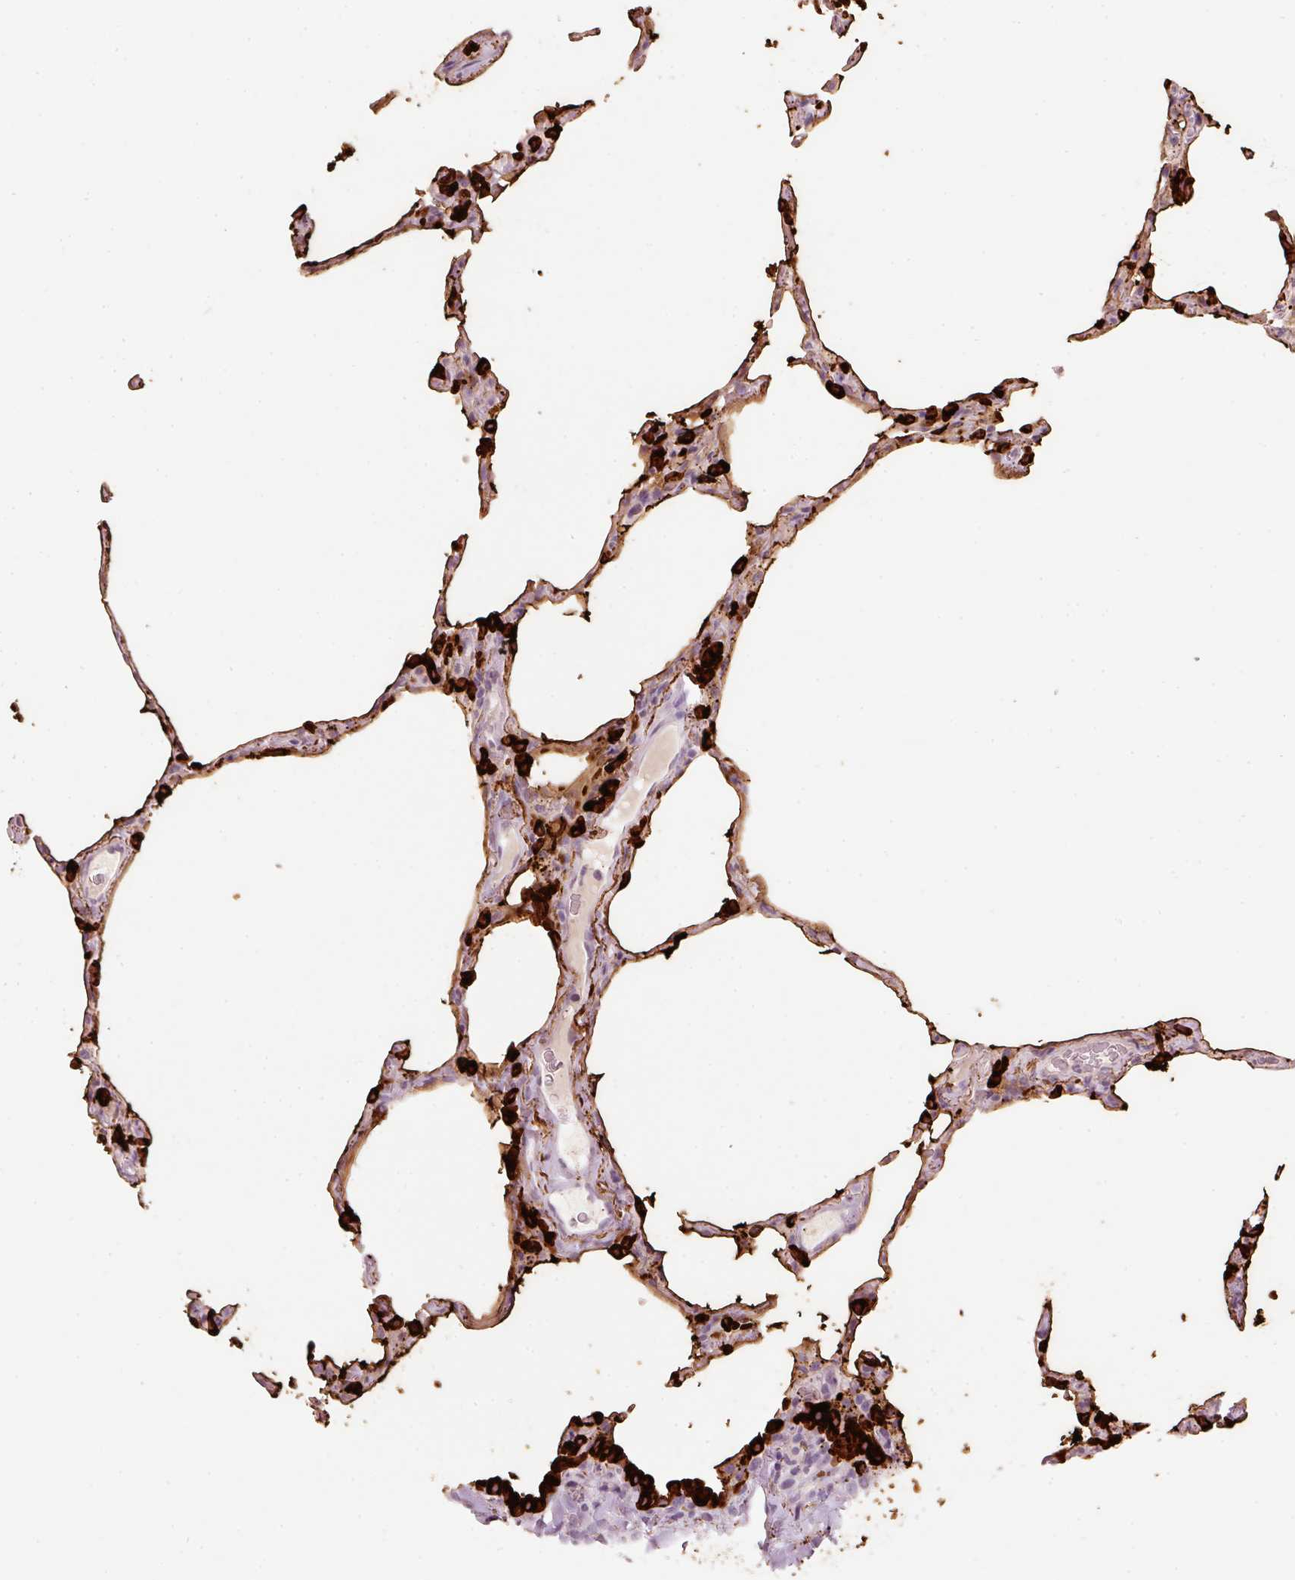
{"staining": {"intensity": "strong", "quantity": "25%-75%", "location": "cytoplasmic/membranous"}, "tissue": "lung", "cell_type": "Alveolar cells", "image_type": "normal", "snomed": [{"axis": "morphology", "description": "Normal tissue, NOS"}, {"axis": "topography", "description": "Lung"}], "caption": "This photomicrograph demonstrates IHC staining of benign human lung, with high strong cytoplasmic/membranous staining in about 25%-75% of alveolar cells.", "gene": "STEAP1", "patient": {"sex": "female", "age": 57}}